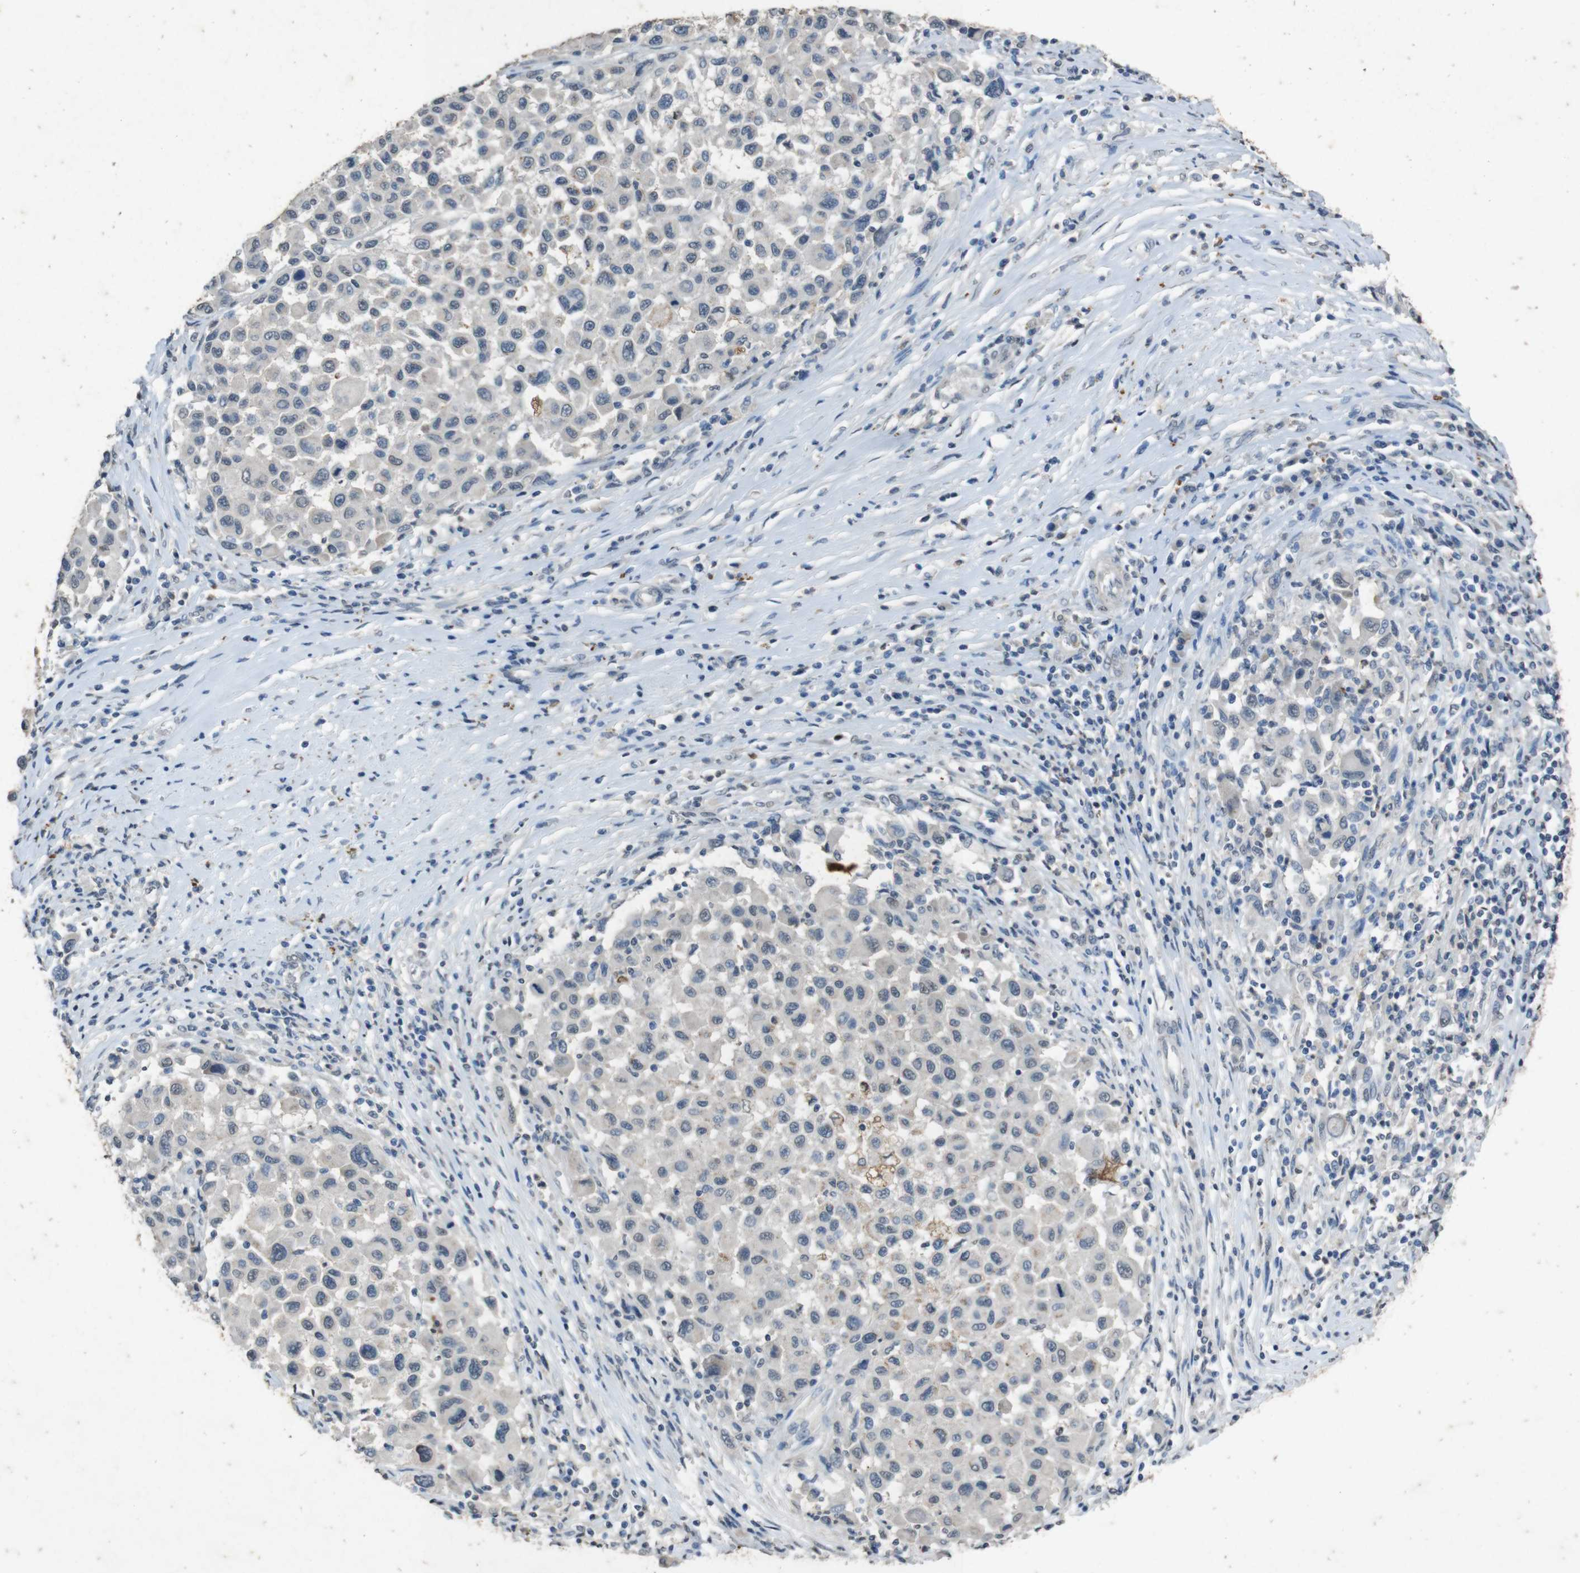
{"staining": {"intensity": "negative", "quantity": "none", "location": "none"}, "tissue": "melanoma", "cell_type": "Tumor cells", "image_type": "cancer", "snomed": [{"axis": "morphology", "description": "Malignant melanoma, Metastatic site"}, {"axis": "topography", "description": "Lymph node"}], "caption": "There is no significant positivity in tumor cells of malignant melanoma (metastatic site).", "gene": "STBD1", "patient": {"sex": "male", "age": 61}}